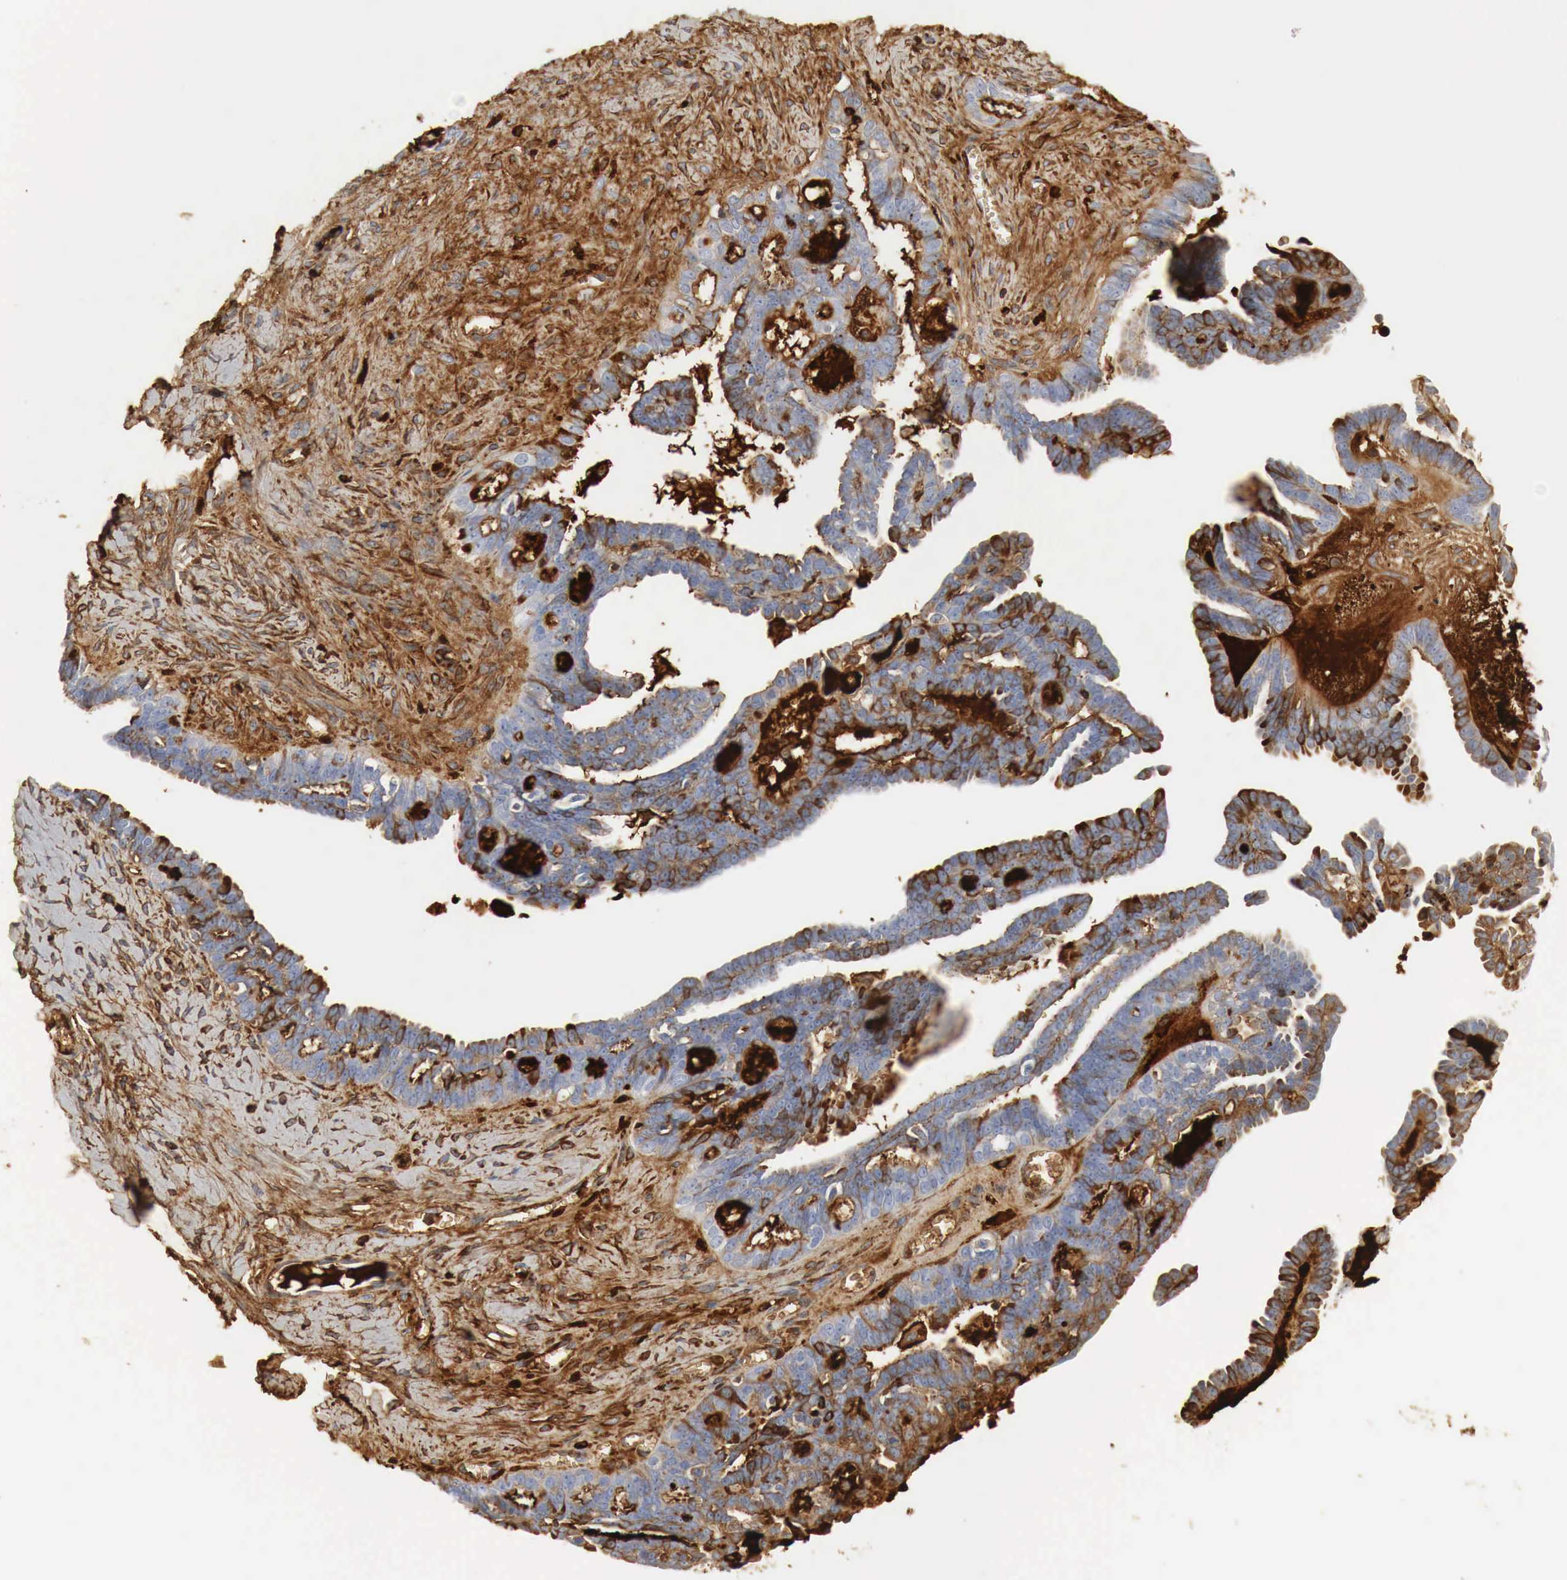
{"staining": {"intensity": "moderate", "quantity": "25%-75%", "location": "cytoplasmic/membranous"}, "tissue": "ovarian cancer", "cell_type": "Tumor cells", "image_type": "cancer", "snomed": [{"axis": "morphology", "description": "Cystadenocarcinoma, serous, NOS"}, {"axis": "topography", "description": "Ovary"}], "caption": "Protein staining exhibits moderate cytoplasmic/membranous expression in approximately 25%-75% of tumor cells in ovarian cancer (serous cystadenocarcinoma).", "gene": "IGLC3", "patient": {"sex": "female", "age": 71}}